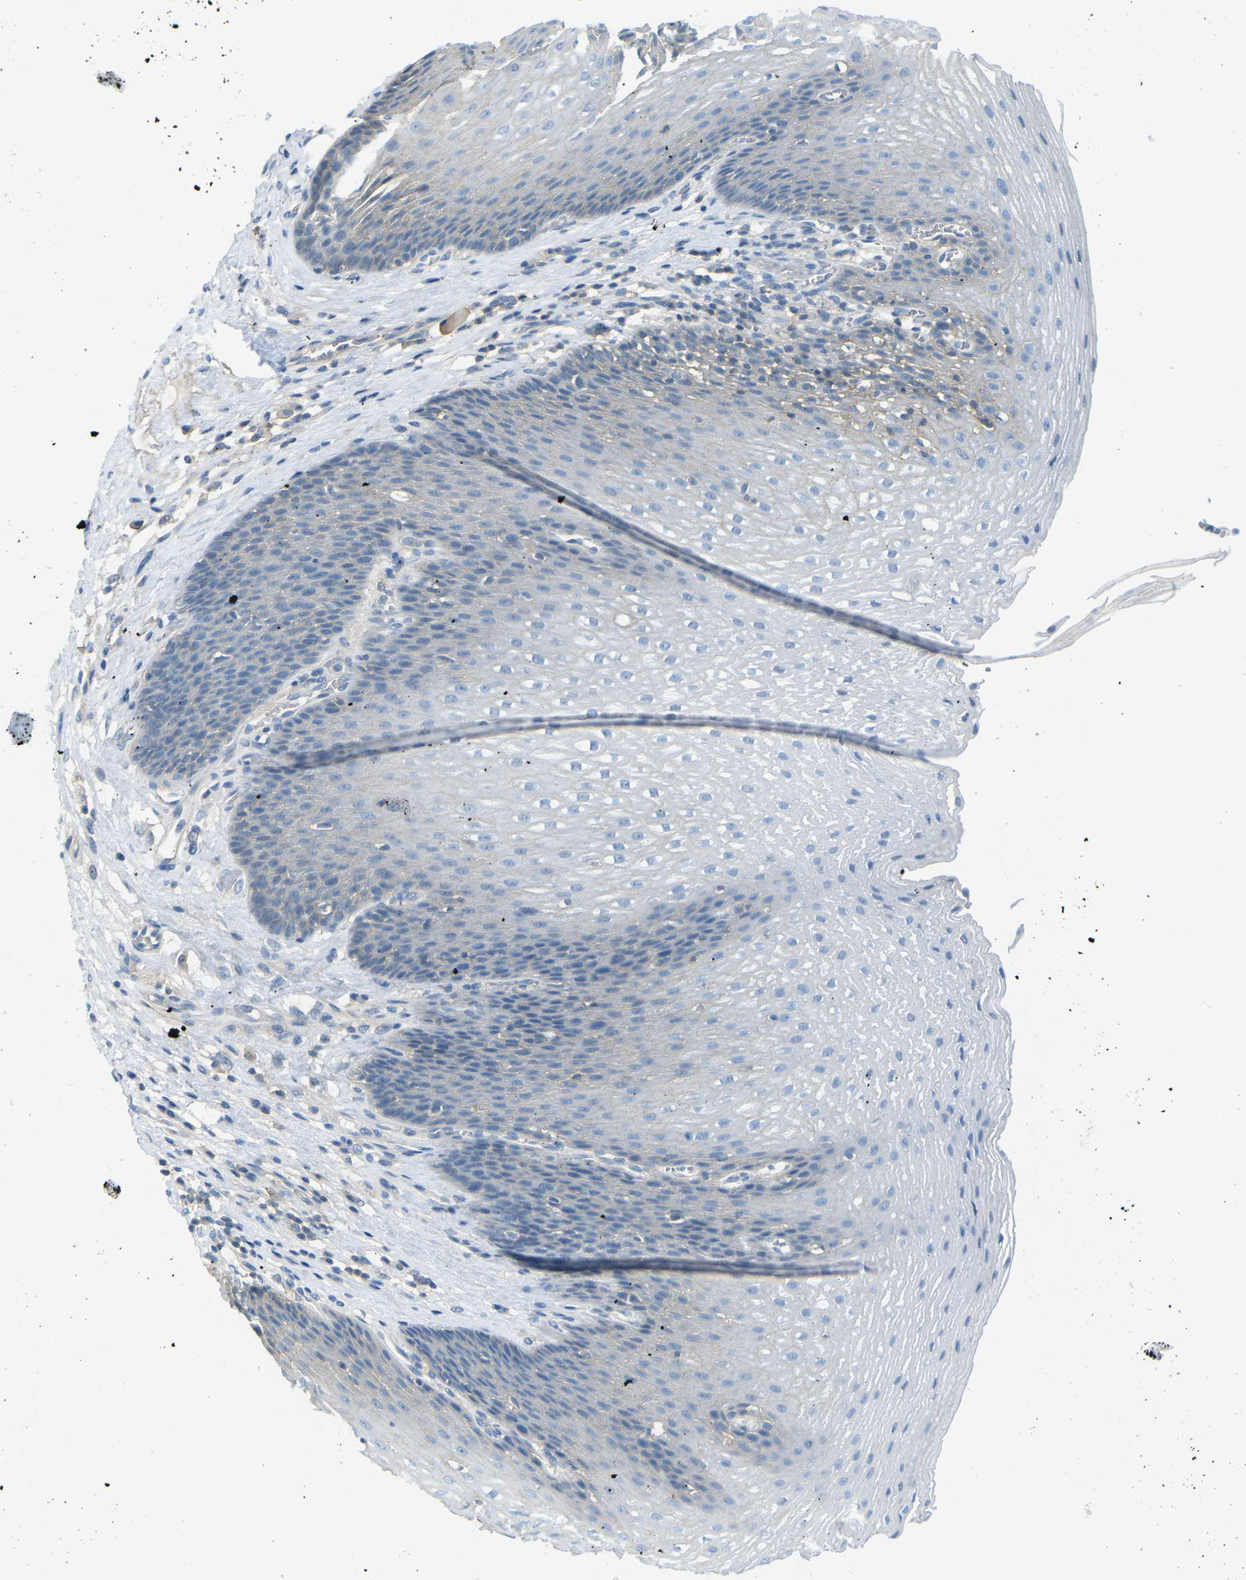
{"staining": {"intensity": "negative", "quantity": "none", "location": "none"}, "tissue": "esophagus", "cell_type": "Squamous epithelial cells", "image_type": "normal", "snomed": [{"axis": "morphology", "description": "Normal tissue, NOS"}, {"axis": "topography", "description": "Esophagus"}], "caption": "Immunohistochemistry (IHC) of normal human esophagus displays no positivity in squamous epithelial cells. (DAB immunohistochemistry with hematoxylin counter stain).", "gene": "CD47", "patient": {"sex": "male", "age": 48}}